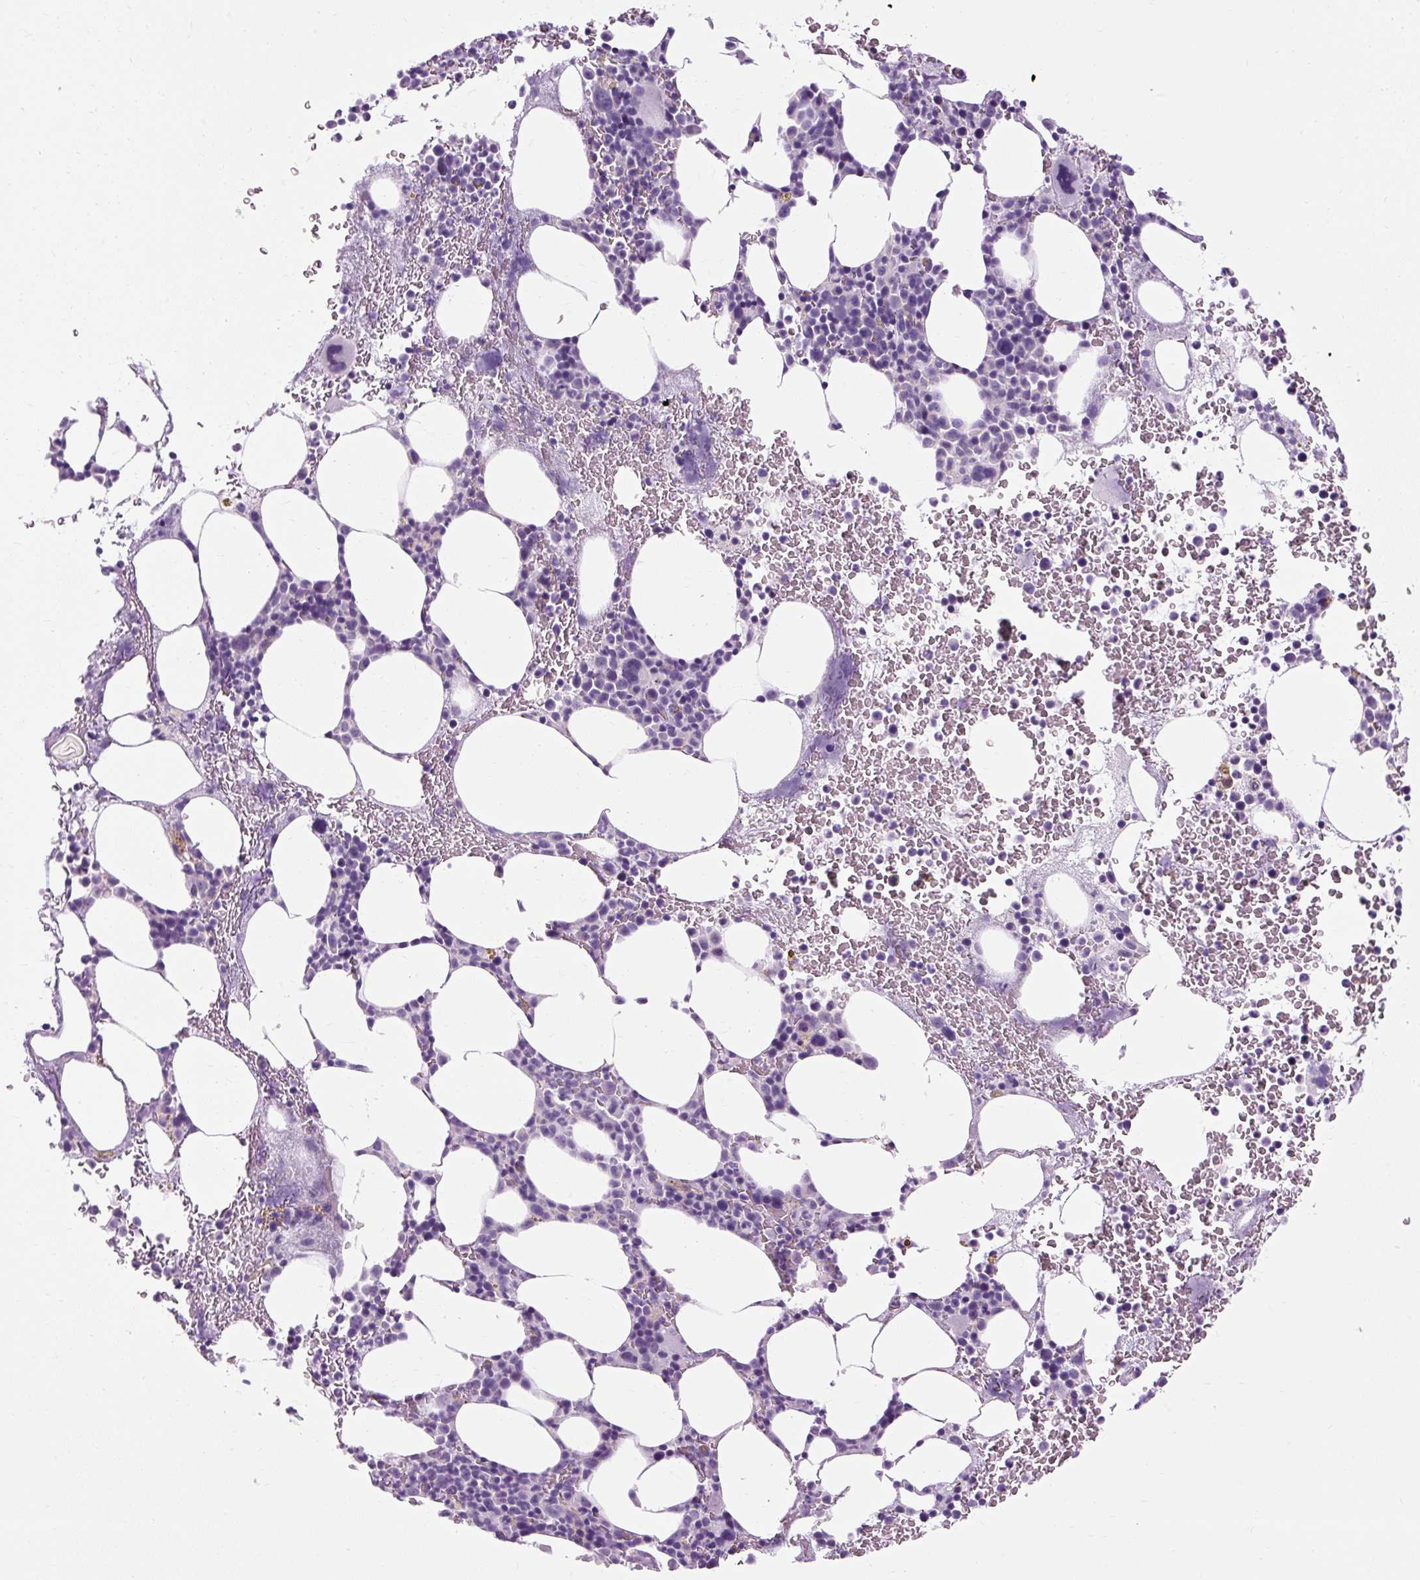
{"staining": {"intensity": "negative", "quantity": "none", "location": "none"}, "tissue": "bone marrow", "cell_type": "Hematopoietic cells", "image_type": "normal", "snomed": [{"axis": "morphology", "description": "Normal tissue, NOS"}, {"axis": "topography", "description": "Bone marrow"}], "caption": "Benign bone marrow was stained to show a protein in brown. There is no significant staining in hematopoietic cells. The staining was performed using DAB (3,3'-diaminobenzidine) to visualize the protein expression in brown, while the nuclei were stained in blue with hematoxylin (Magnification: 20x).", "gene": "B3GNT4", "patient": {"sex": "male", "age": 62}}